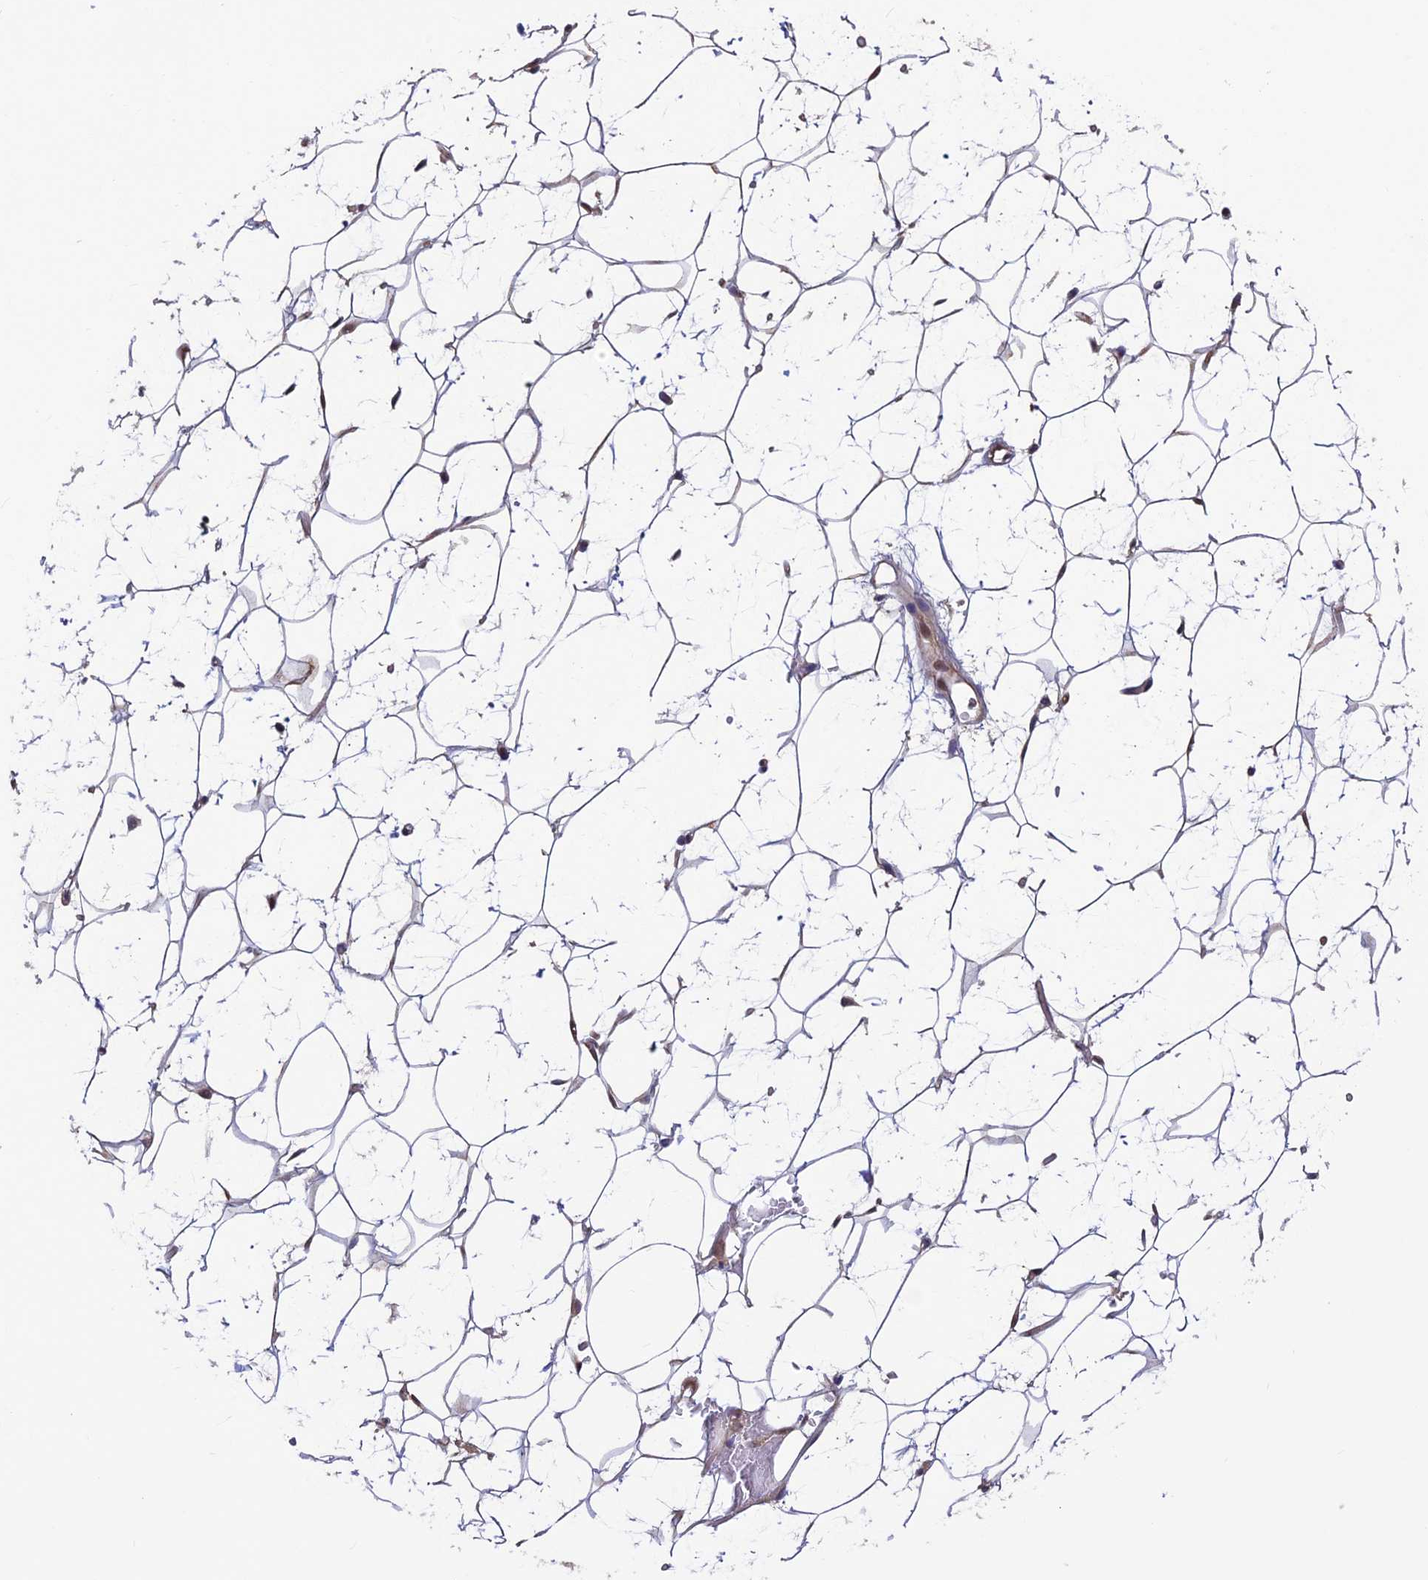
{"staining": {"intensity": "negative", "quantity": "none", "location": "none"}, "tissue": "adipose tissue", "cell_type": "Adipocytes", "image_type": "normal", "snomed": [{"axis": "morphology", "description": "Normal tissue, NOS"}, {"axis": "topography", "description": "Breast"}], "caption": "This photomicrograph is of normal adipose tissue stained with IHC to label a protein in brown with the nuclei are counter-stained blue. There is no expression in adipocytes.", "gene": "CCDC15", "patient": {"sex": "female", "age": 26}}